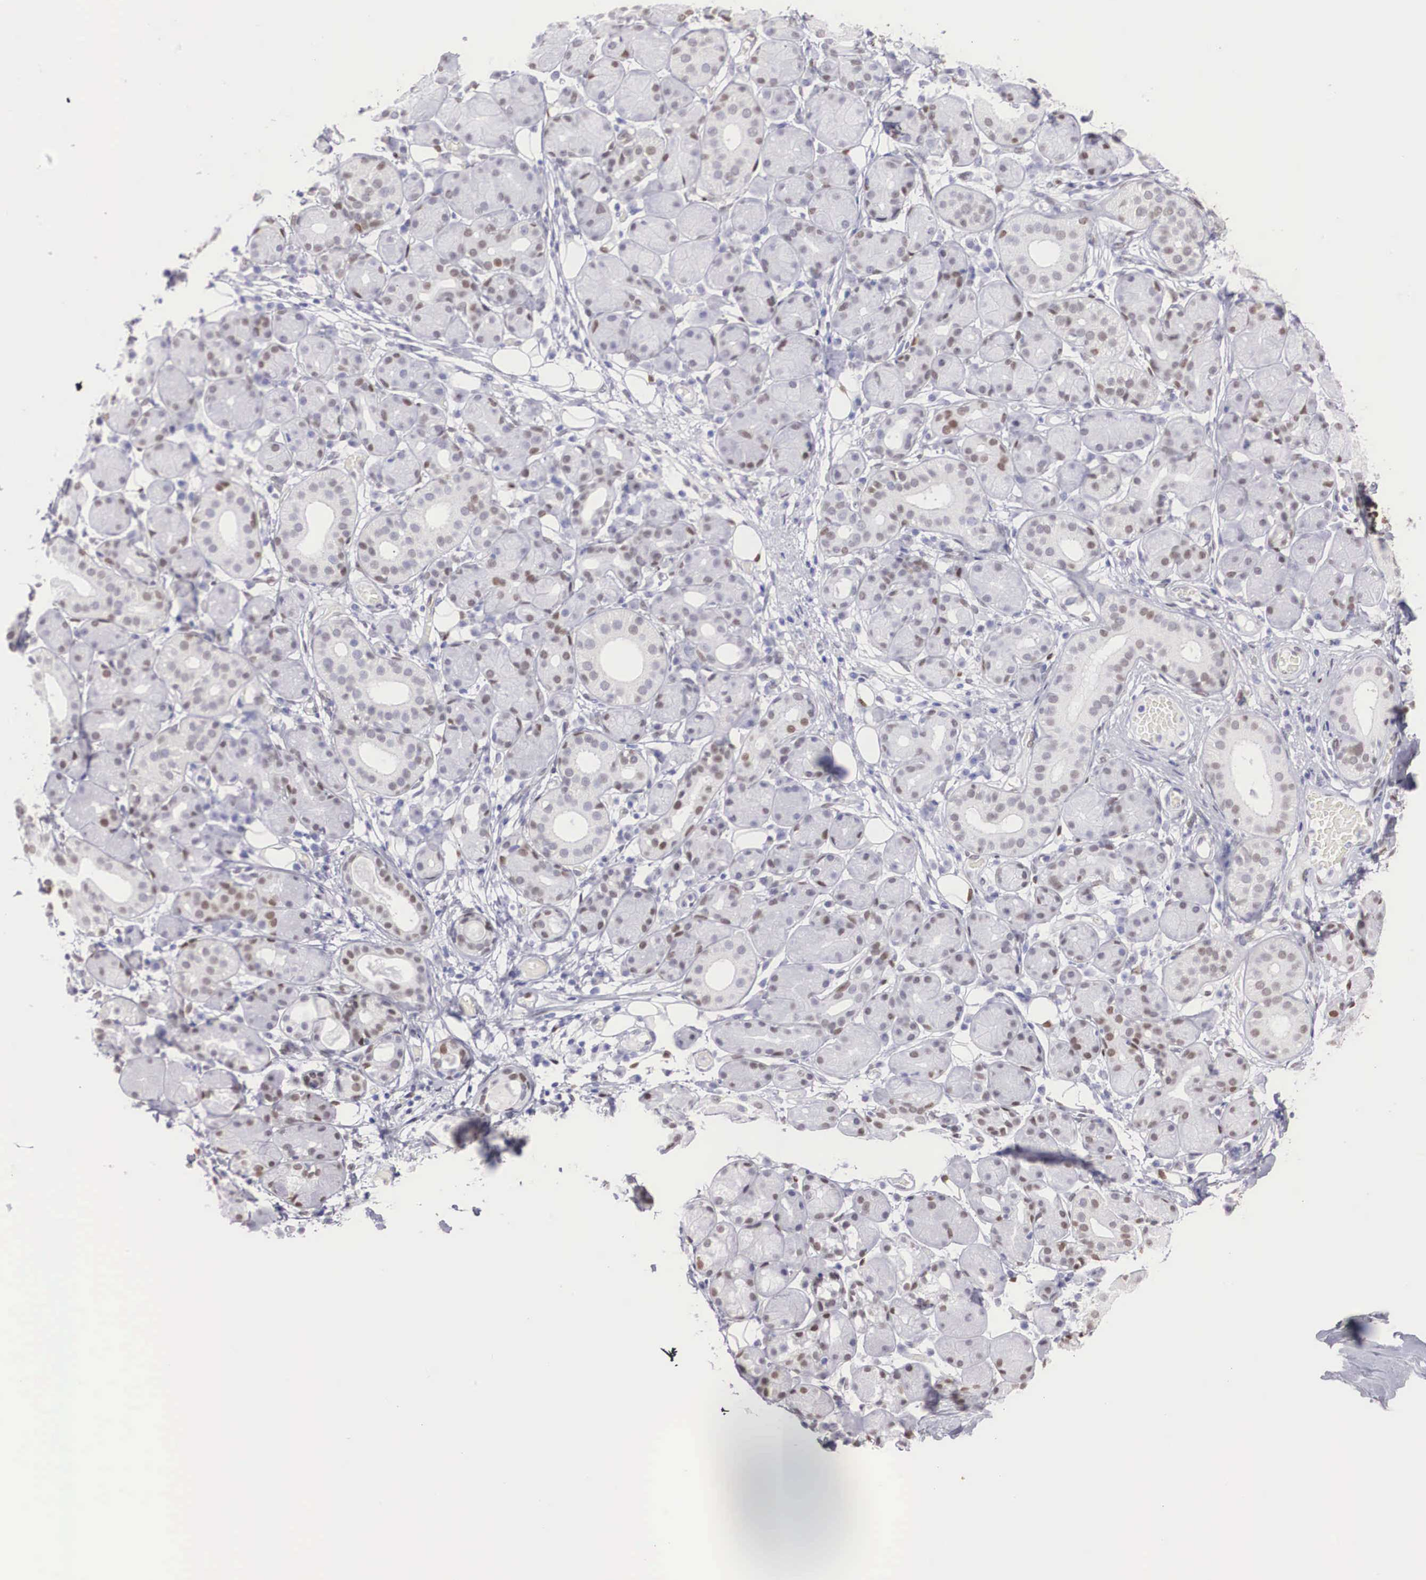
{"staining": {"intensity": "weak", "quantity": "<25%", "location": "nuclear"}, "tissue": "salivary gland", "cell_type": "Glandular cells", "image_type": "normal", "snomed": [{"axis": "morphology", "description": "Normal tissue, NOS"}, {"axis": "topography", "description": "Salivary gland"}, {"axis": "topography", "description": "Peripheral nerve tissue"}], "caption": "Histopathology image shows no protein staining in glandular cells of normal salivary gland.", "gene": "HMGN5", "patient": {"sex": "male", "age": 62}}